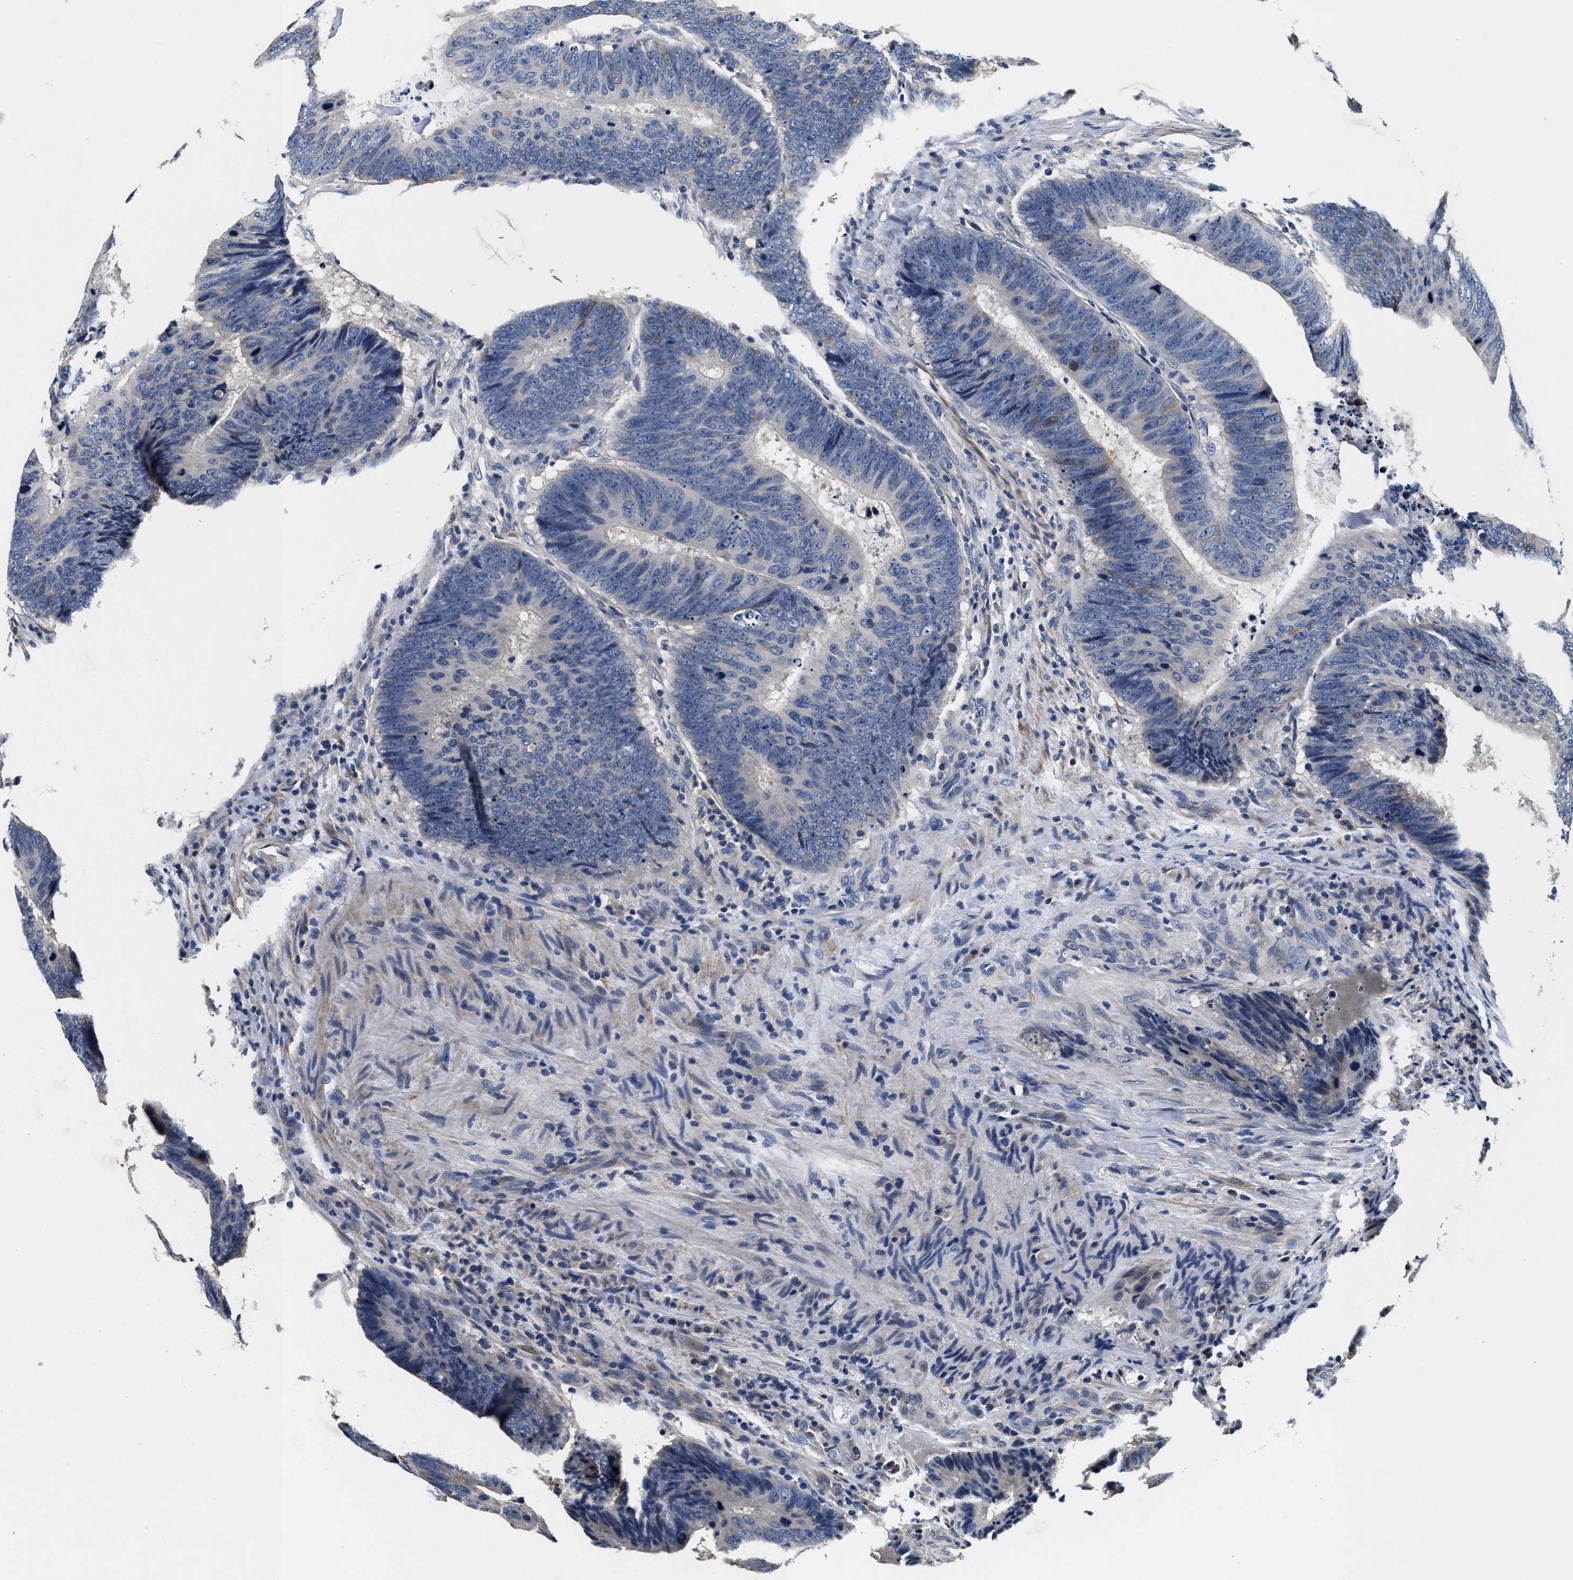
{"staining": {"intensity": "negative", "quantity": "none", "location": "none"}, "tissue": "colorectal cancer", "cell_type": "Tumor cells", "image_type": "cancer", "snomed": [{"axis": "morphology", "description": "Adenocarcinoma, NOS"}, {"axis": "topography", "description": "Colon"}], "caption": "There is no significant positivity in tumor cells of colorectal cancer.", "gene": "ANKIB1", "patient": {"sex": "male", "age": 56}}